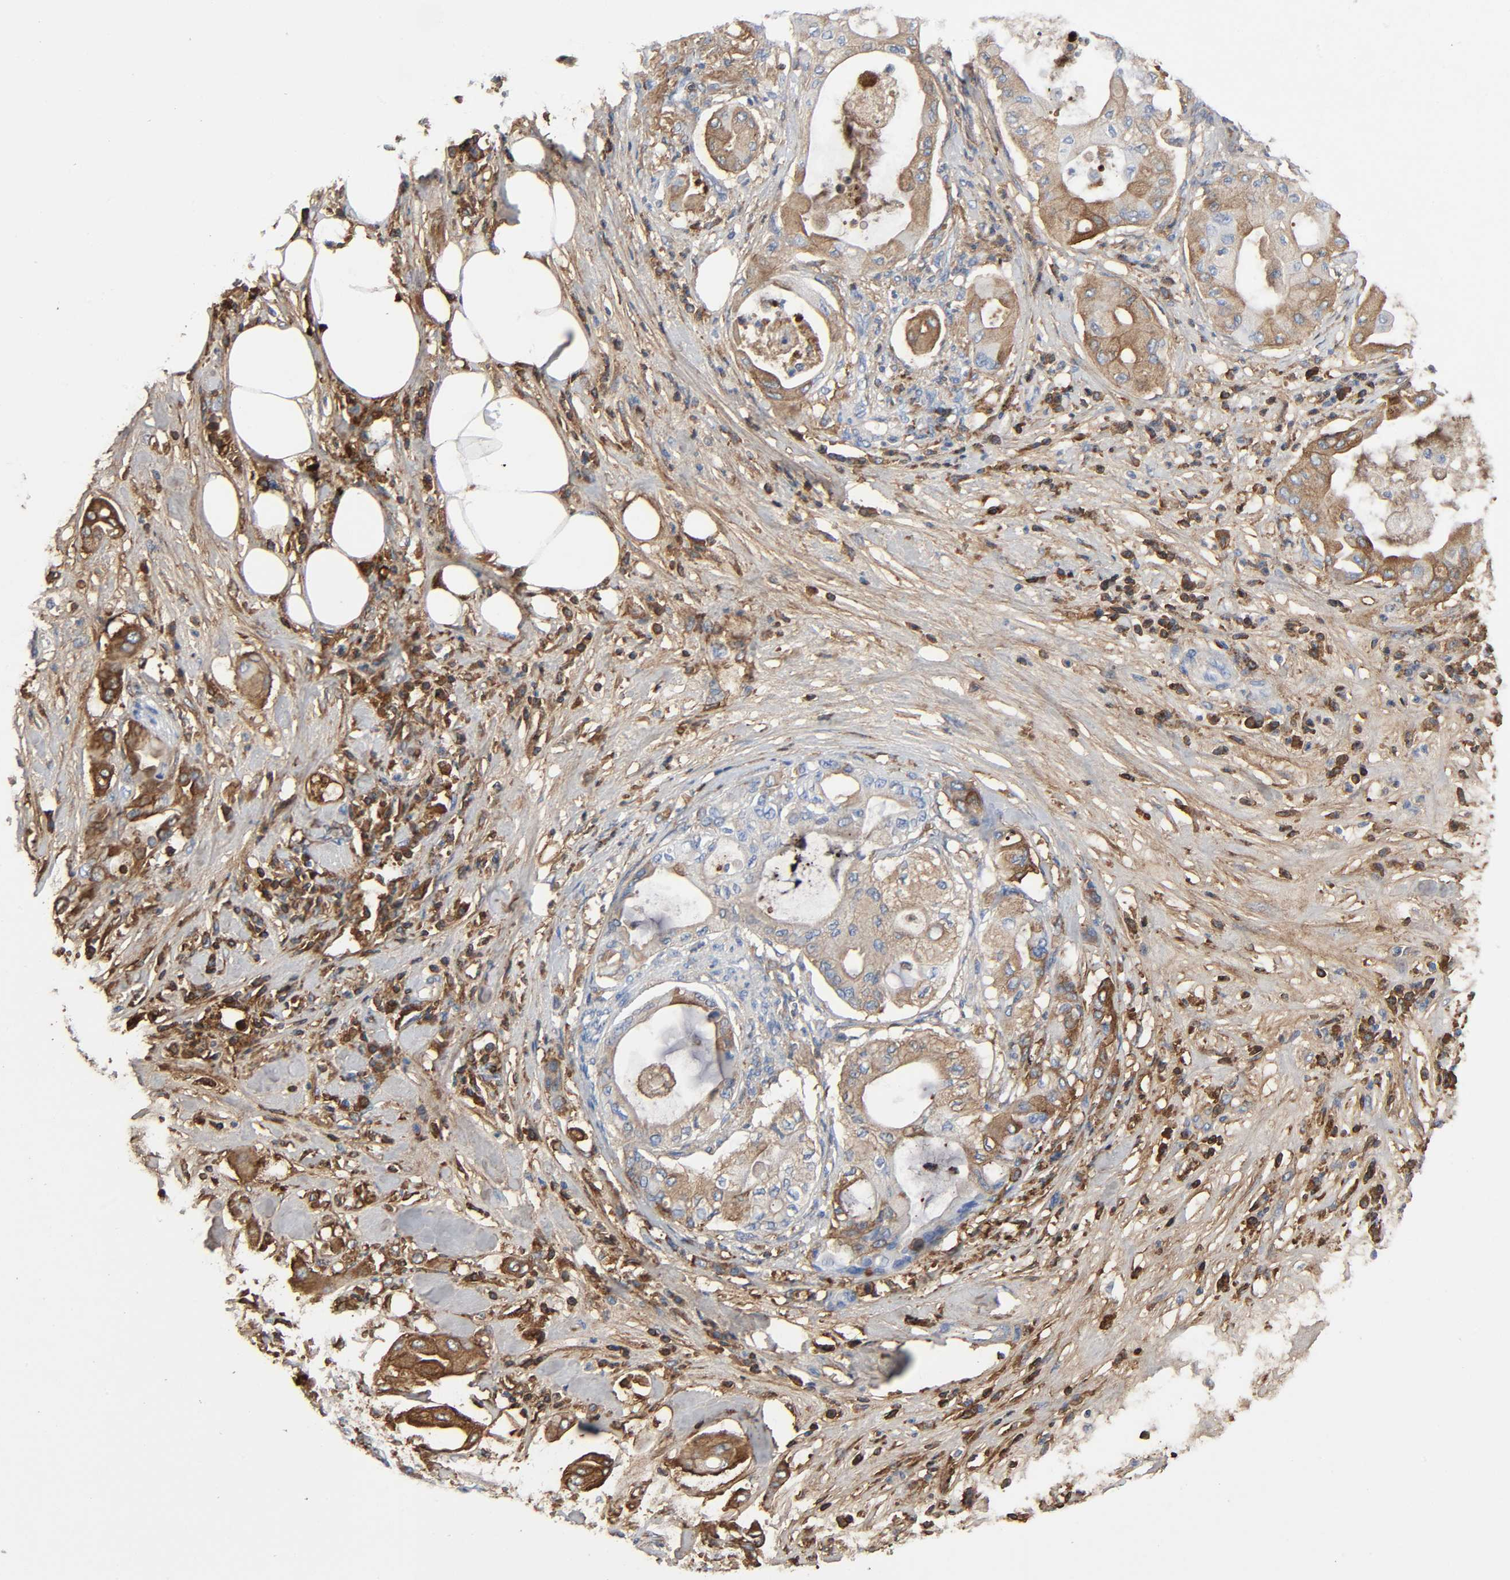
{"staining": {"intensity": "weak", "quantity": ">75%", "location": "cytoplasmic/membranous"}, "tissue": "pancreatic cancer", "cell_type": "Tumor cells", "image_type": "cancer", "snomed": [{"axis": "morphology", "description": "Adenocarcinoma, NOS"}, {"axis": "morphology", "description": "Adenocarcinoma, metastatic, NOS"}, {"axis": "topography", "description": "Lymph node"}, {"axis": "topography", "description": "Pancreas"}, {"axis": "topography", "description": "Duodenum"}], "caption": "High-magnification brightfield microscopy of pancreatic cancer stained with DAB (3,3'-diaminobenzidine) (brown) and counterstained with hematoxylin (blue). tumor cells exhibit weak cytoplasmic/membranous positivity is seen in about>75% of cells.", "gene": "C3", "patient": {"sex": "female", "age": 64}}